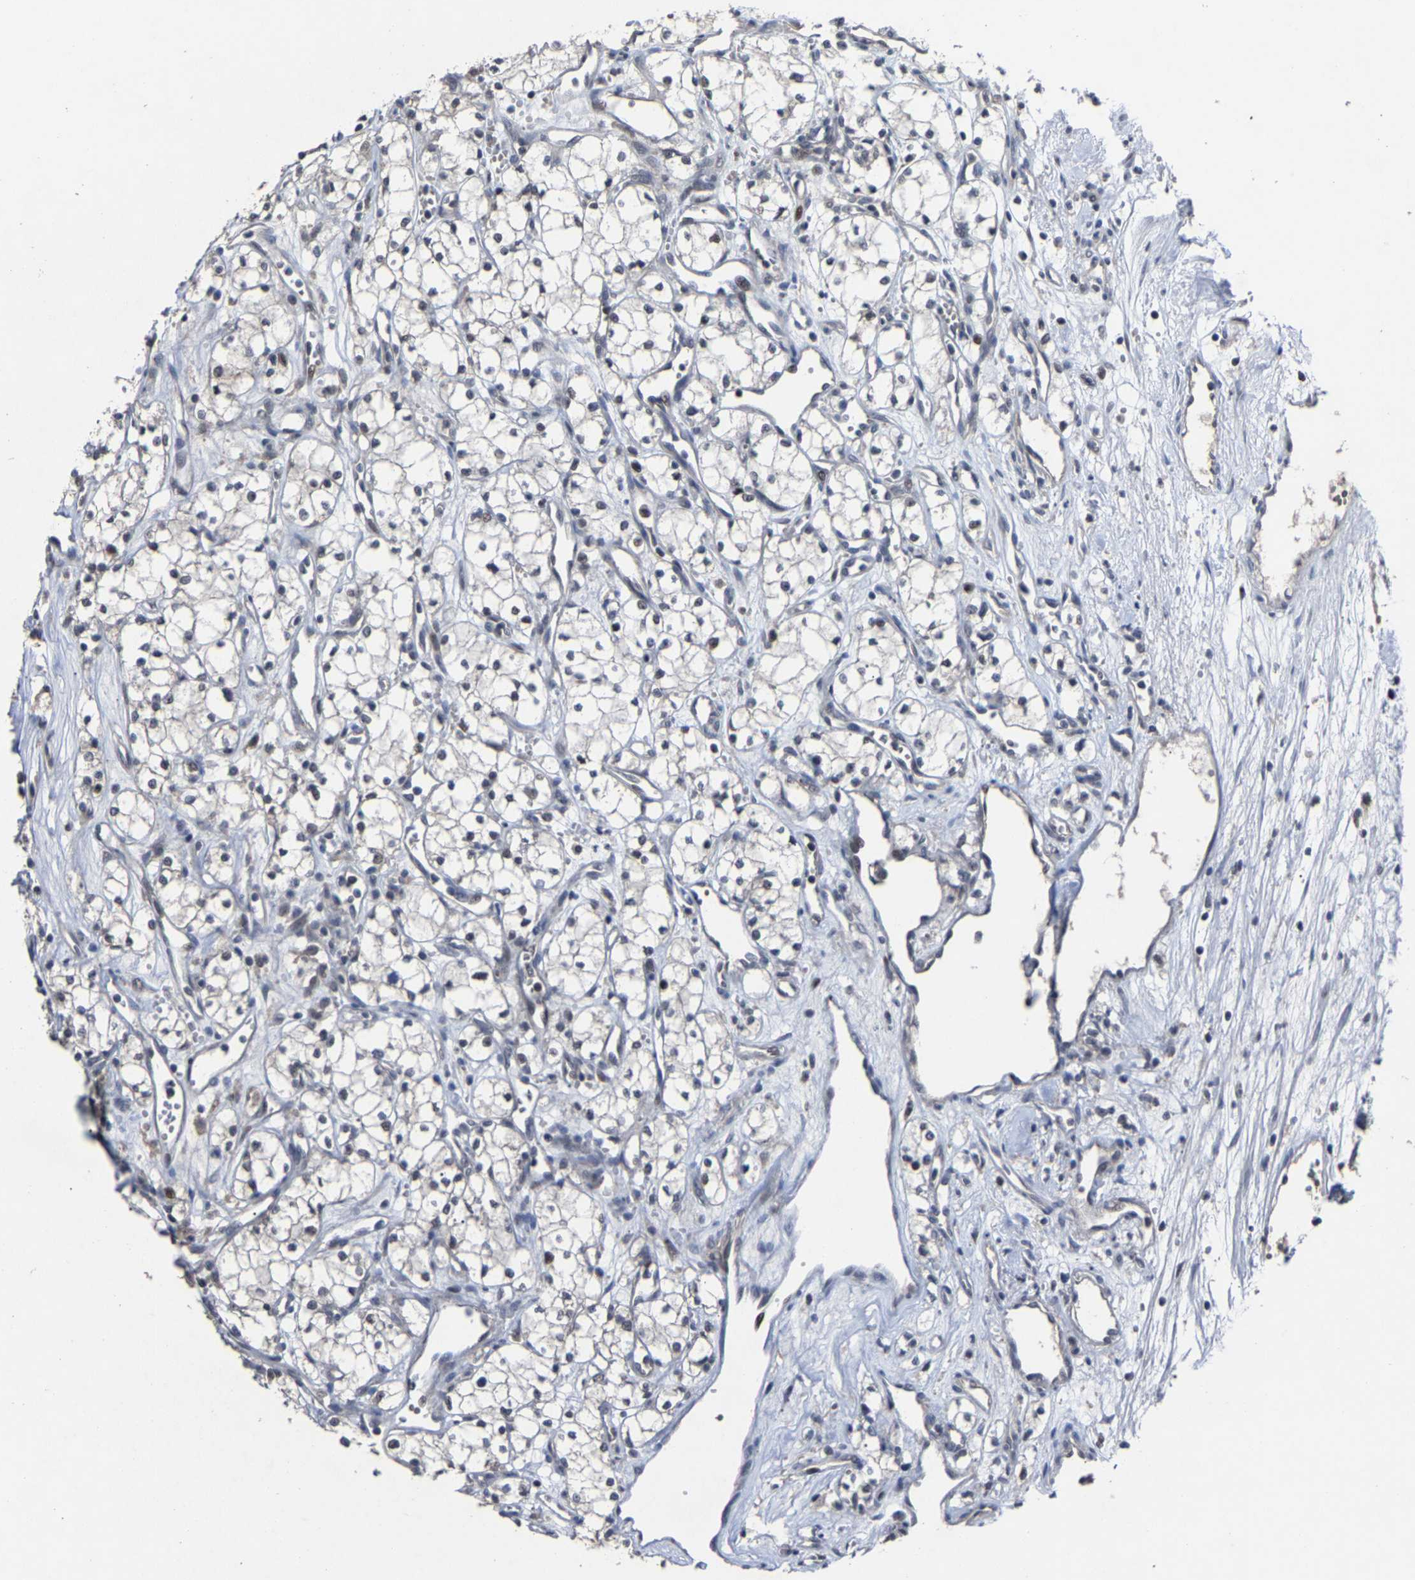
{"staining": {"intensity": "negative", "quantity": "none", "location": "none"}, "tissue": "renal cancer", "cell_type": "Tumor cells", "image_type": "cancer", "snomed": [{"axis": "morphology", "description": "Adenocarcinoma, NOS"}, {"axis": "topography", "description": "Kidney"}], "caption": "Photomicrograph shows no protein expression in tumor cells of renal cancer (adenocarcinoma) tissue. (Brightfield microscopy of DAB IHC at high magnification).", "gene": "LSM8", "patient": {"sex": "male", "age": 59}}